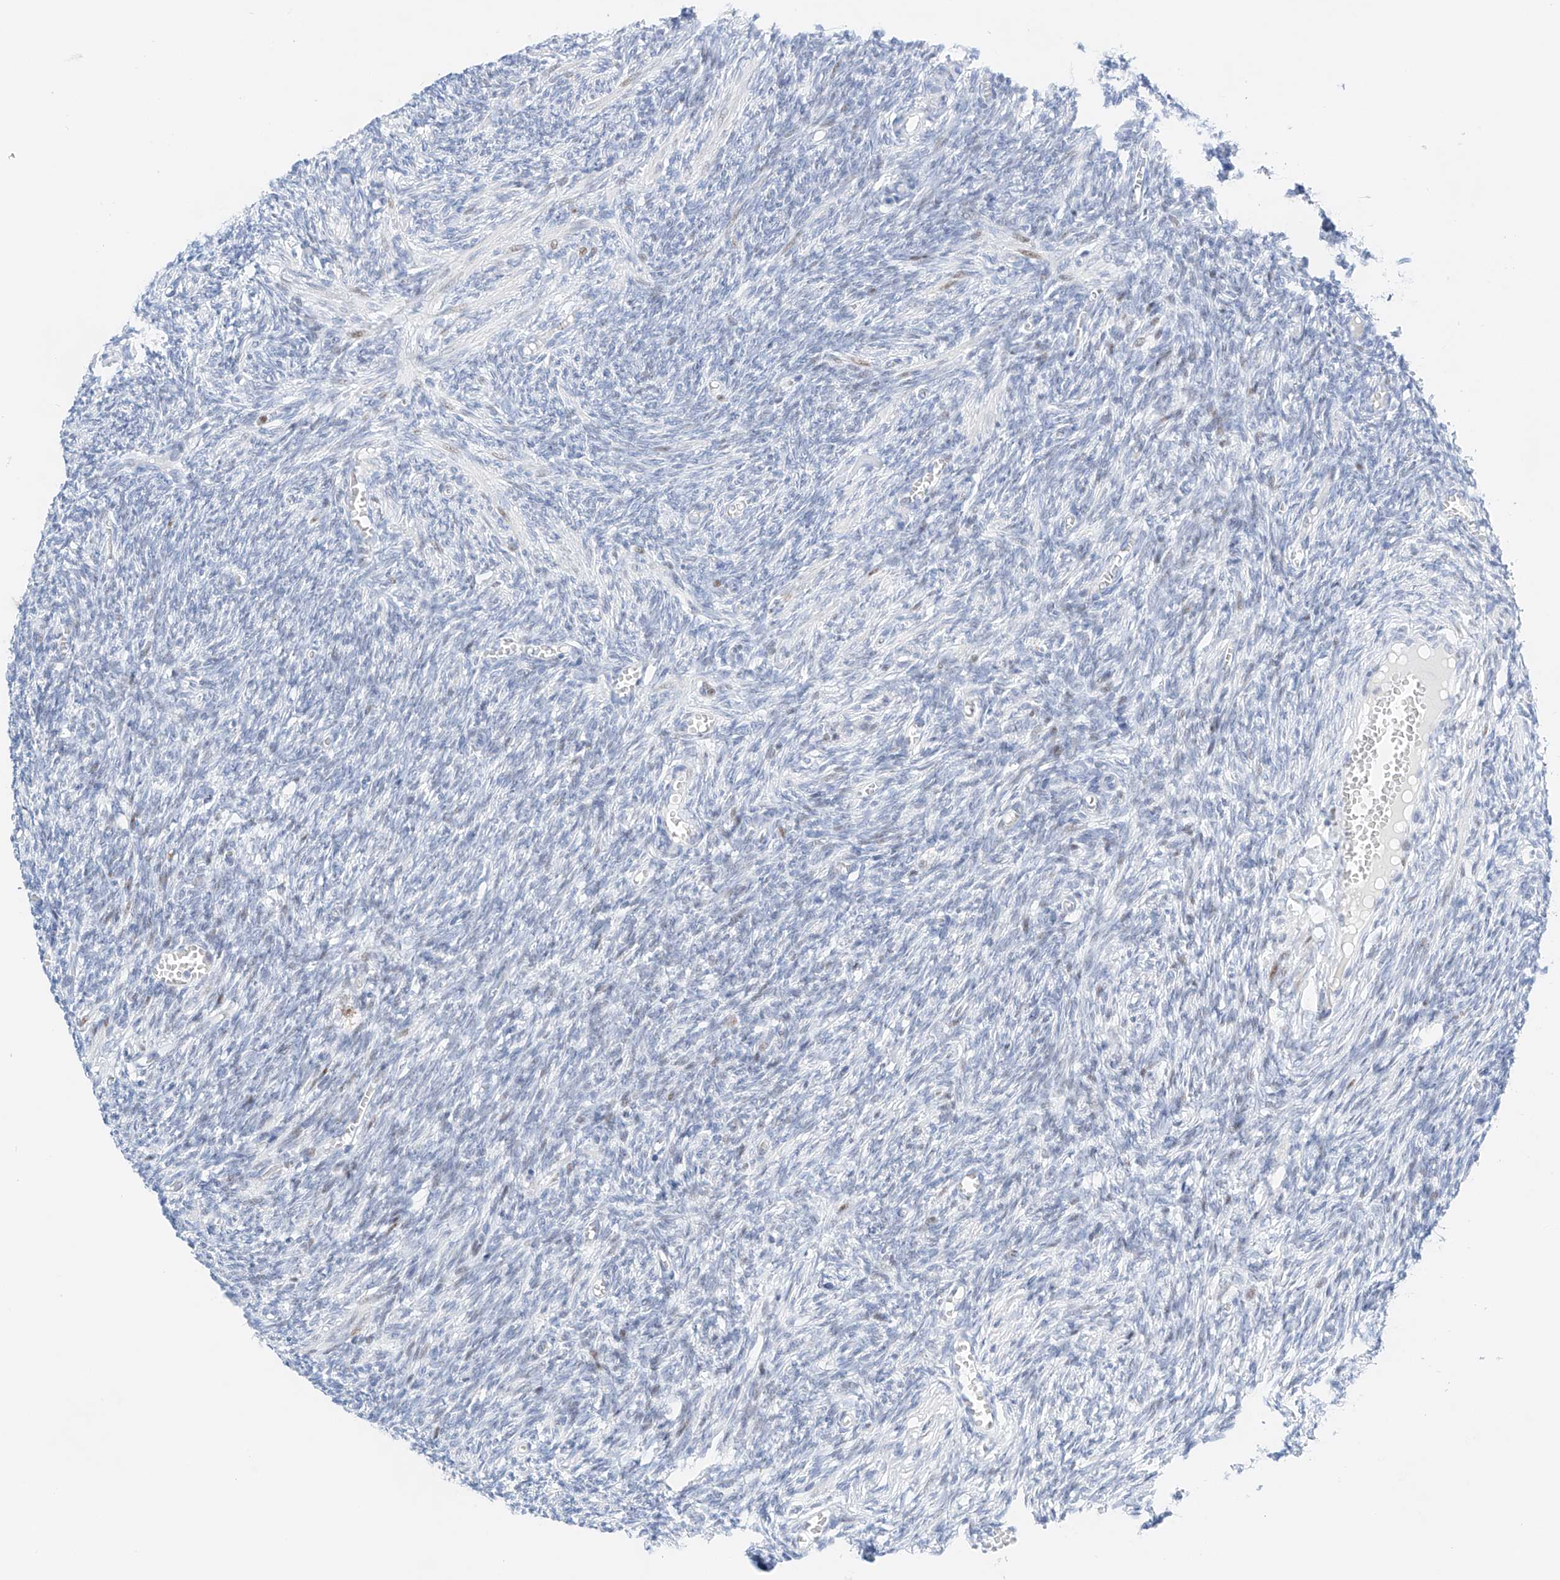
{"staining": {"intensity": "moderate", "quantity": "<25%", "location": "nuclear"}, "tissue": "ovary", "cell_type": "Ovarian stroma cells", "image_type": "normal", "snomed": [{"axis": "morphology", "description": "Normal tissue, NOS"}, {"axis": "topography", "description": "Ovary"}], "caption": "High-magnification brightfield microscopy of benign ovary stained with DAB (brown) and counterstained with hematoxylin (blue). ovarian stroma cells exhibit moderate nuclear positivity is appreciated in approximately<25% of cells.", "gene": "NT5C3B", "patient": {"sex": "female", "age": 27}}